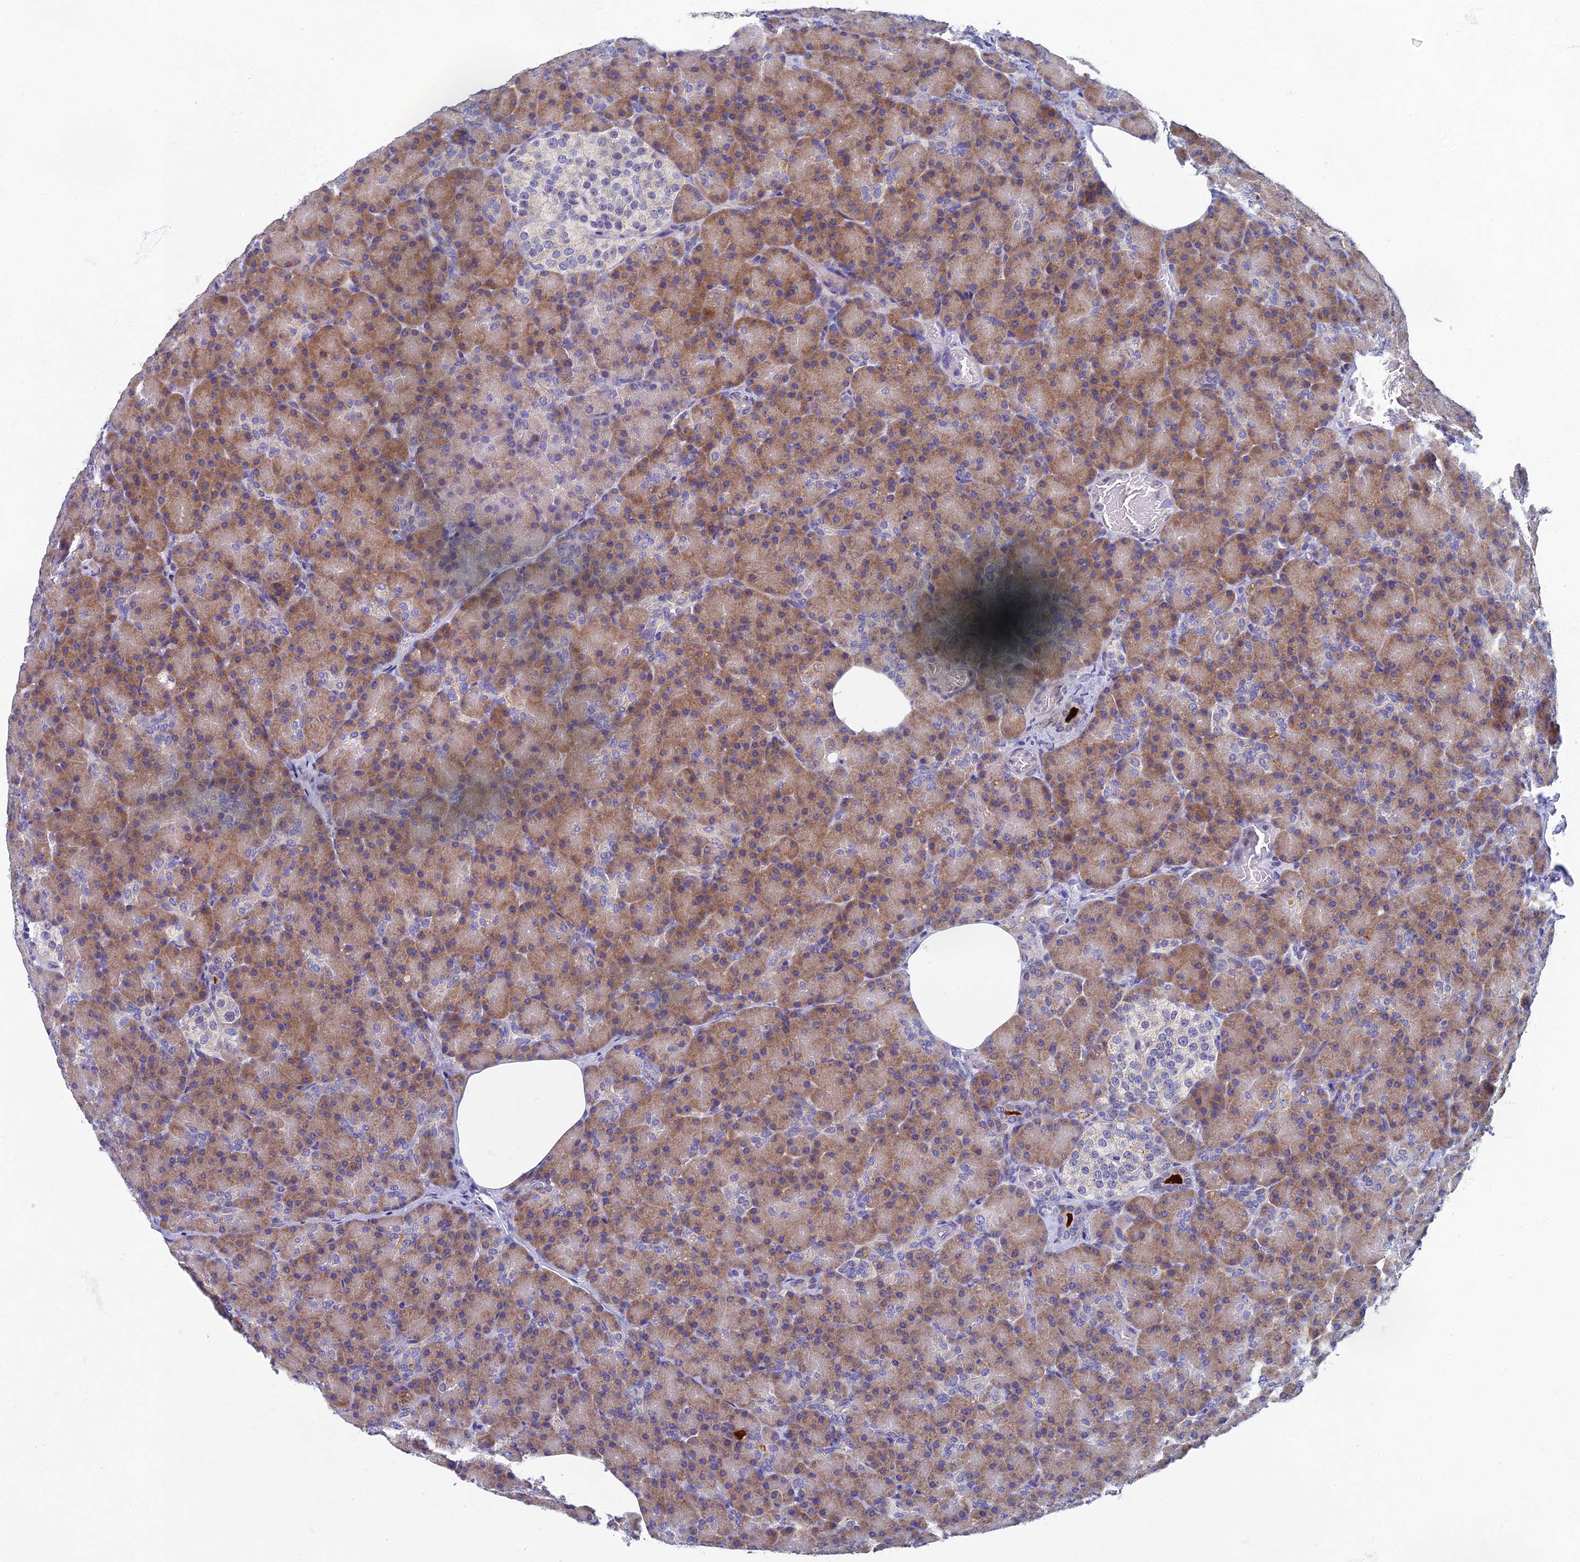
{"staining": {"intensity": "moderate", "quantity": ">75%", "location": "cytoplasmic/membranous"}, "tissue": "pancreas", "cell_type": "Exocrine glandular cells", "image_type": "normal", "snomed": [{"axis": "morphology", "description": "Normal tissue, NOS"}, {"axis": "topography", "description": "Pancreas"}], "caption": "Benign pancreas was stained to show a protein in brown. There is medium levels of moderate cytoplasmic/membranous positivity in approximately >75% of exocrine glandular cells. The protein of interest is shown in brown color, while the nuclei are stained blue.", "gene": "SPIN4", "patient": {"sex": "female", "age": 43}}